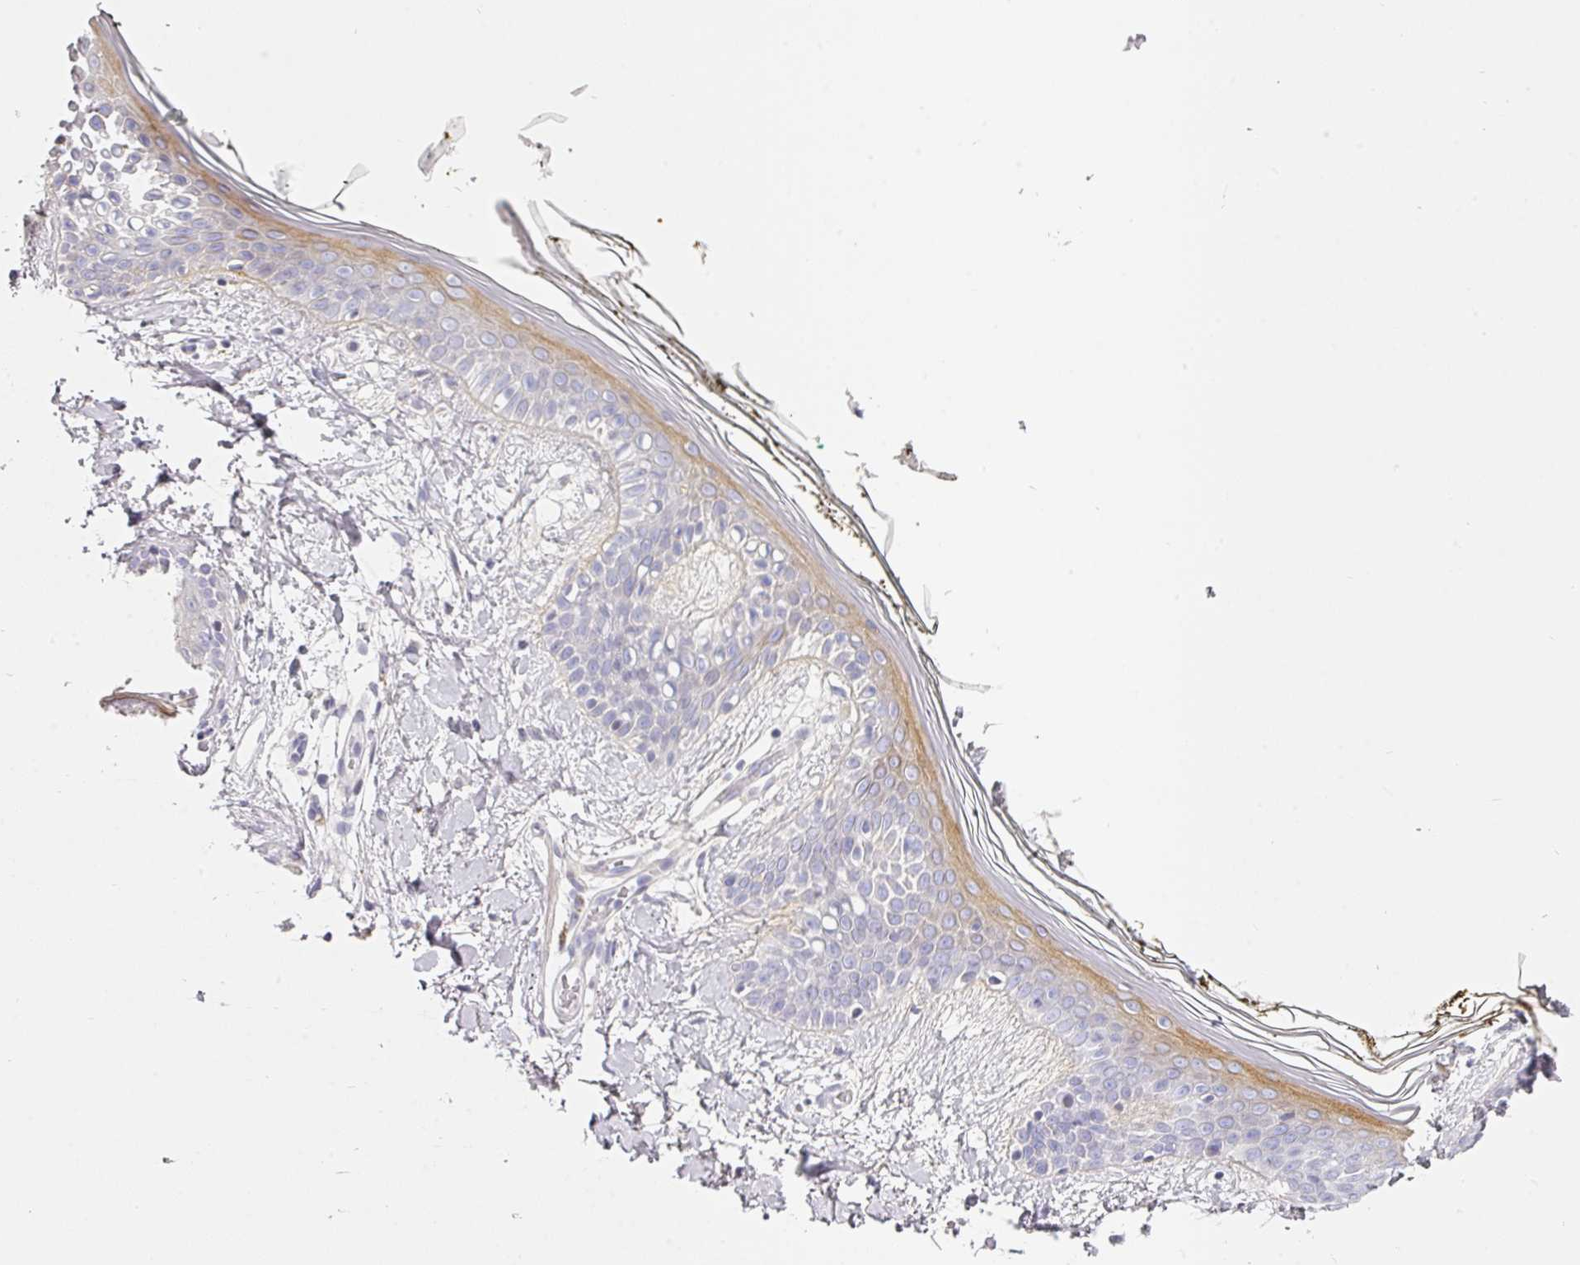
{"staining": {"intensity": "negative", "quantity": "none", "location": "none"}, "tissue": "skin", "cell_type": "Fibroblasts", "image_type": "normal", "snomed": [{"axis": "morphology", "description": "Normal tissue, NOS"}, {"axis": "topography", "description": "Skin"}], "caption": "This is a photomicrograph of IHC staining of unremarkable skin, which shows no positivity in fibroblasts.", "gene": "ANKRD29", "patient": {"sex": "female", "age": 34}}